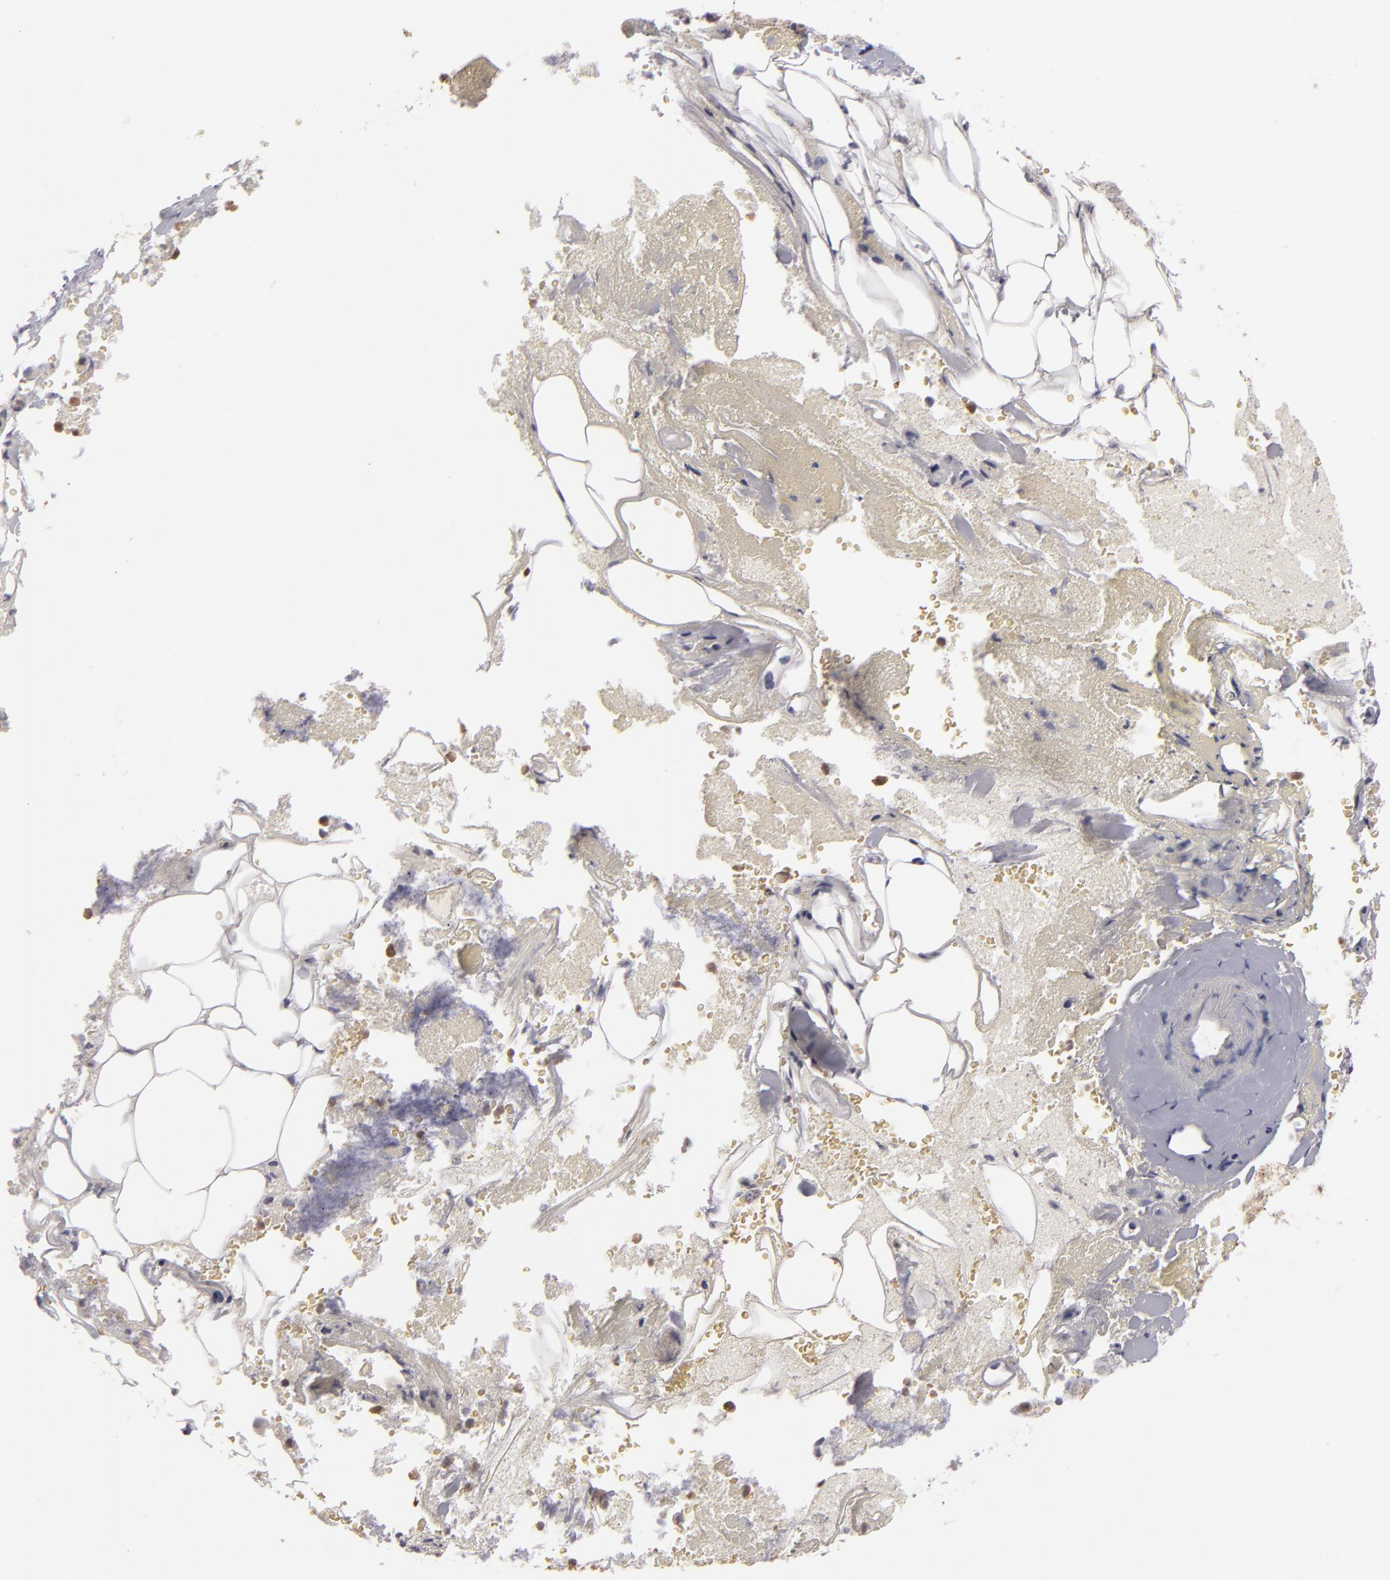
{"staining": {"intensity": "negative", "quantity": "none", "location": "none"}, "tissue": "adrenal gland", "cell_type": "Glandular cells", "image_type": "normal", "snomed": [{"axis": "morphology", "description": "Normal tissue, NOS"}, {"axis": "topography", "description": "Adrenal gland"}], "caption": "There is no significant staining in glandular cells of adrenal gland. The staining is performed using DAB (3,3'-diaminobenzidine) brown chromogen with nuclei counter-stained in using hematoxylin.", "gene": "S100A2", "patient": {"sex": "female", "age": 71}}